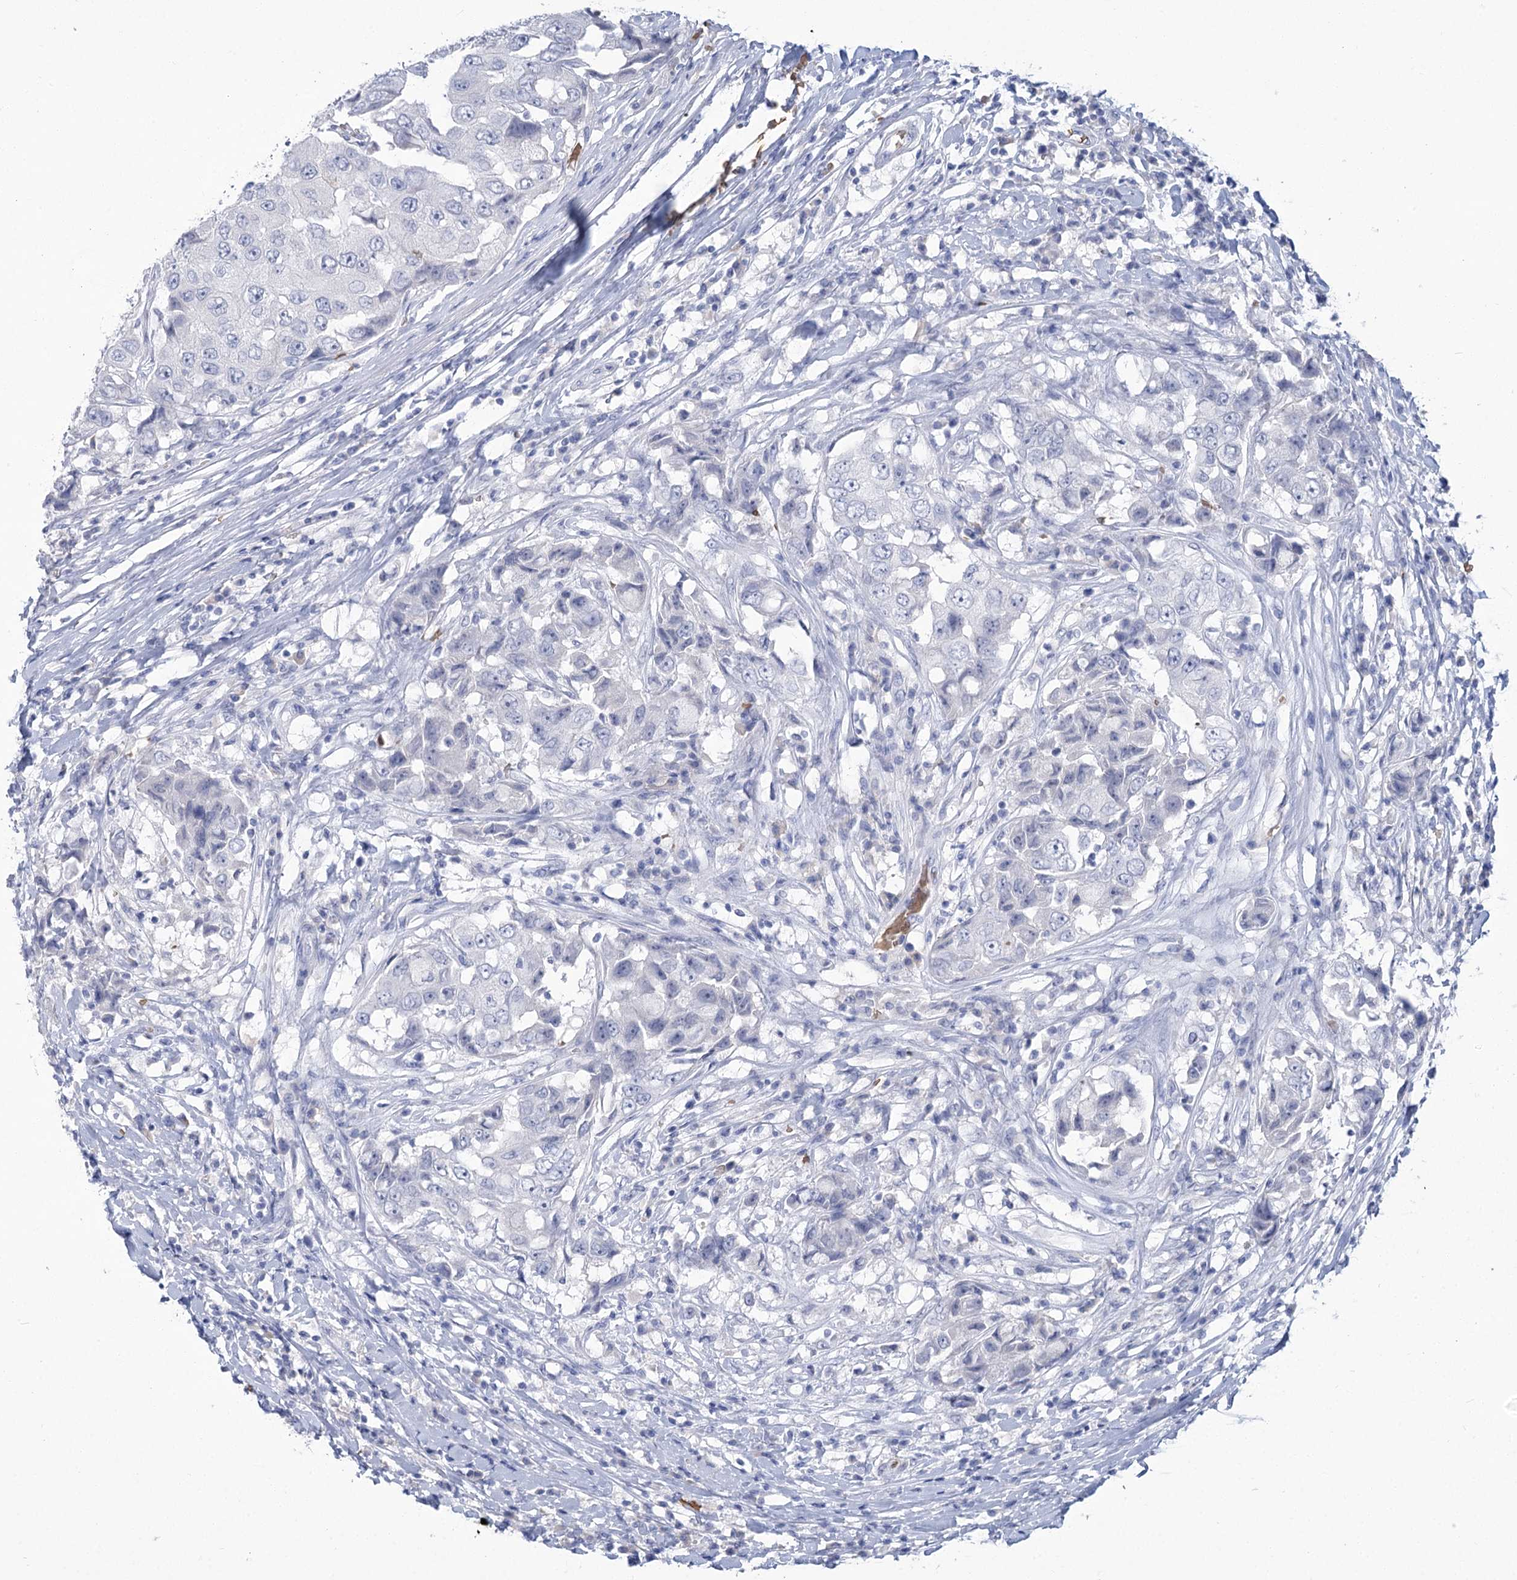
{"staining": {"intensity": "negative", "quantity": "none", "location": "none"}, "tissue": "breast cancer", "cell_type": "Tumor cells", "image_type": "cancer", "snomed": [{"axis": "morphology", "description": "Duct carcinoma"}, {"axis": "topography", "description": "Breast"}], "caption": "An image of human breast cancer (invasive ductal carcinoma) is negative for staining in tumor cells. (Brightfield microscopy of DAB immunohistochemistry at high magnification).", "gene": "HBA1", "patient": {"sex": "female", "age": 27}}